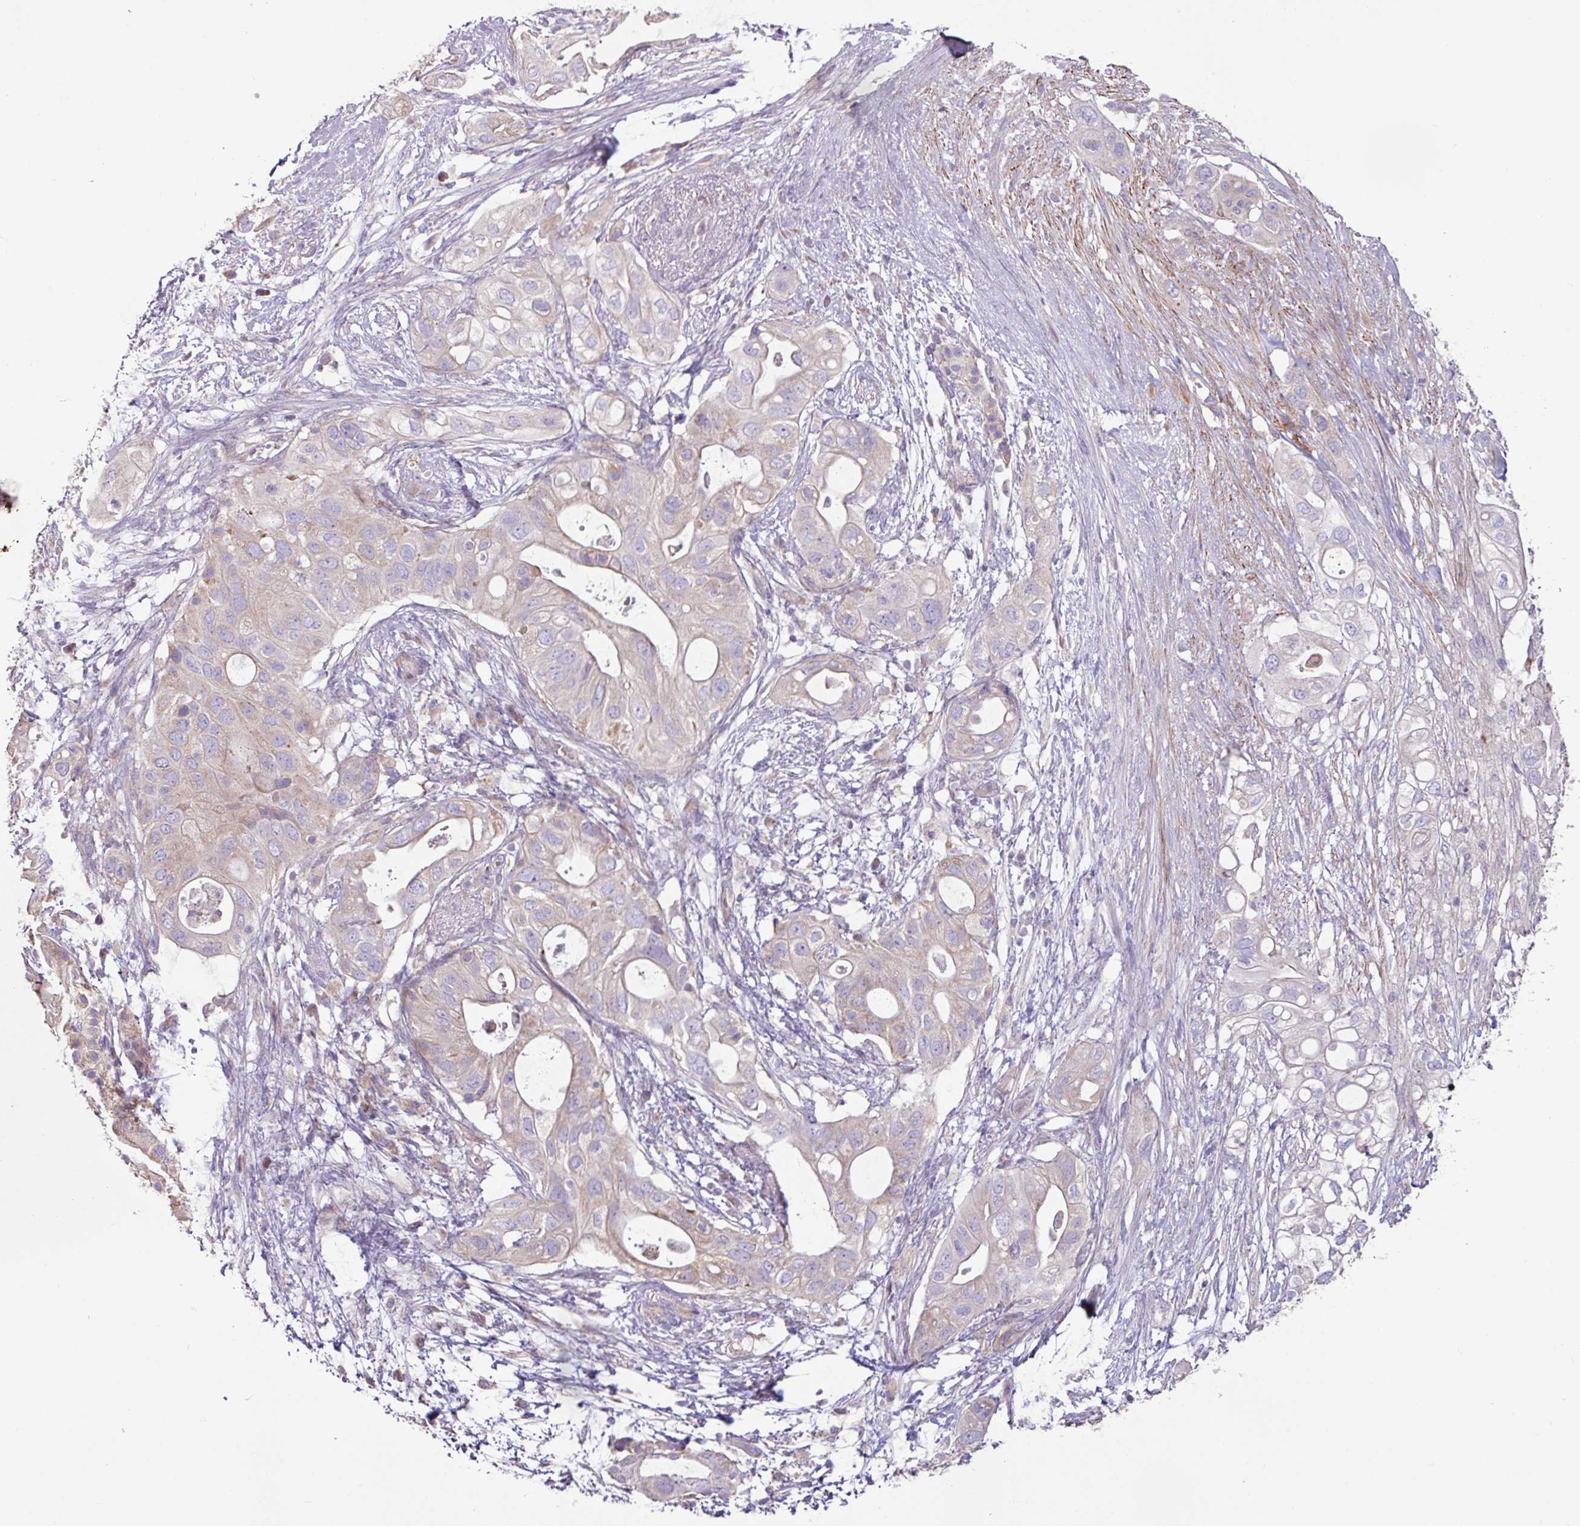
{"staining": {"intensity": "weak", "quantity": "<25%", "location": "cytoplasmic/membranous"}, "tissue": "pancreatic cancer", "cell_type": "Tumor cells", "image_type": "cancer", "snomed": [{"axis": "morphology", "description": "Adenocarcinoma, NOS"}, {"axis": "topography", "description": "Pancreas"}], "caption": "A histopathology image of human adenocarcinoma (pancreatic) is negative for staining in tumor cells.", "gene": "MRRF", "patient": {"sex": "female", "age": 72}}